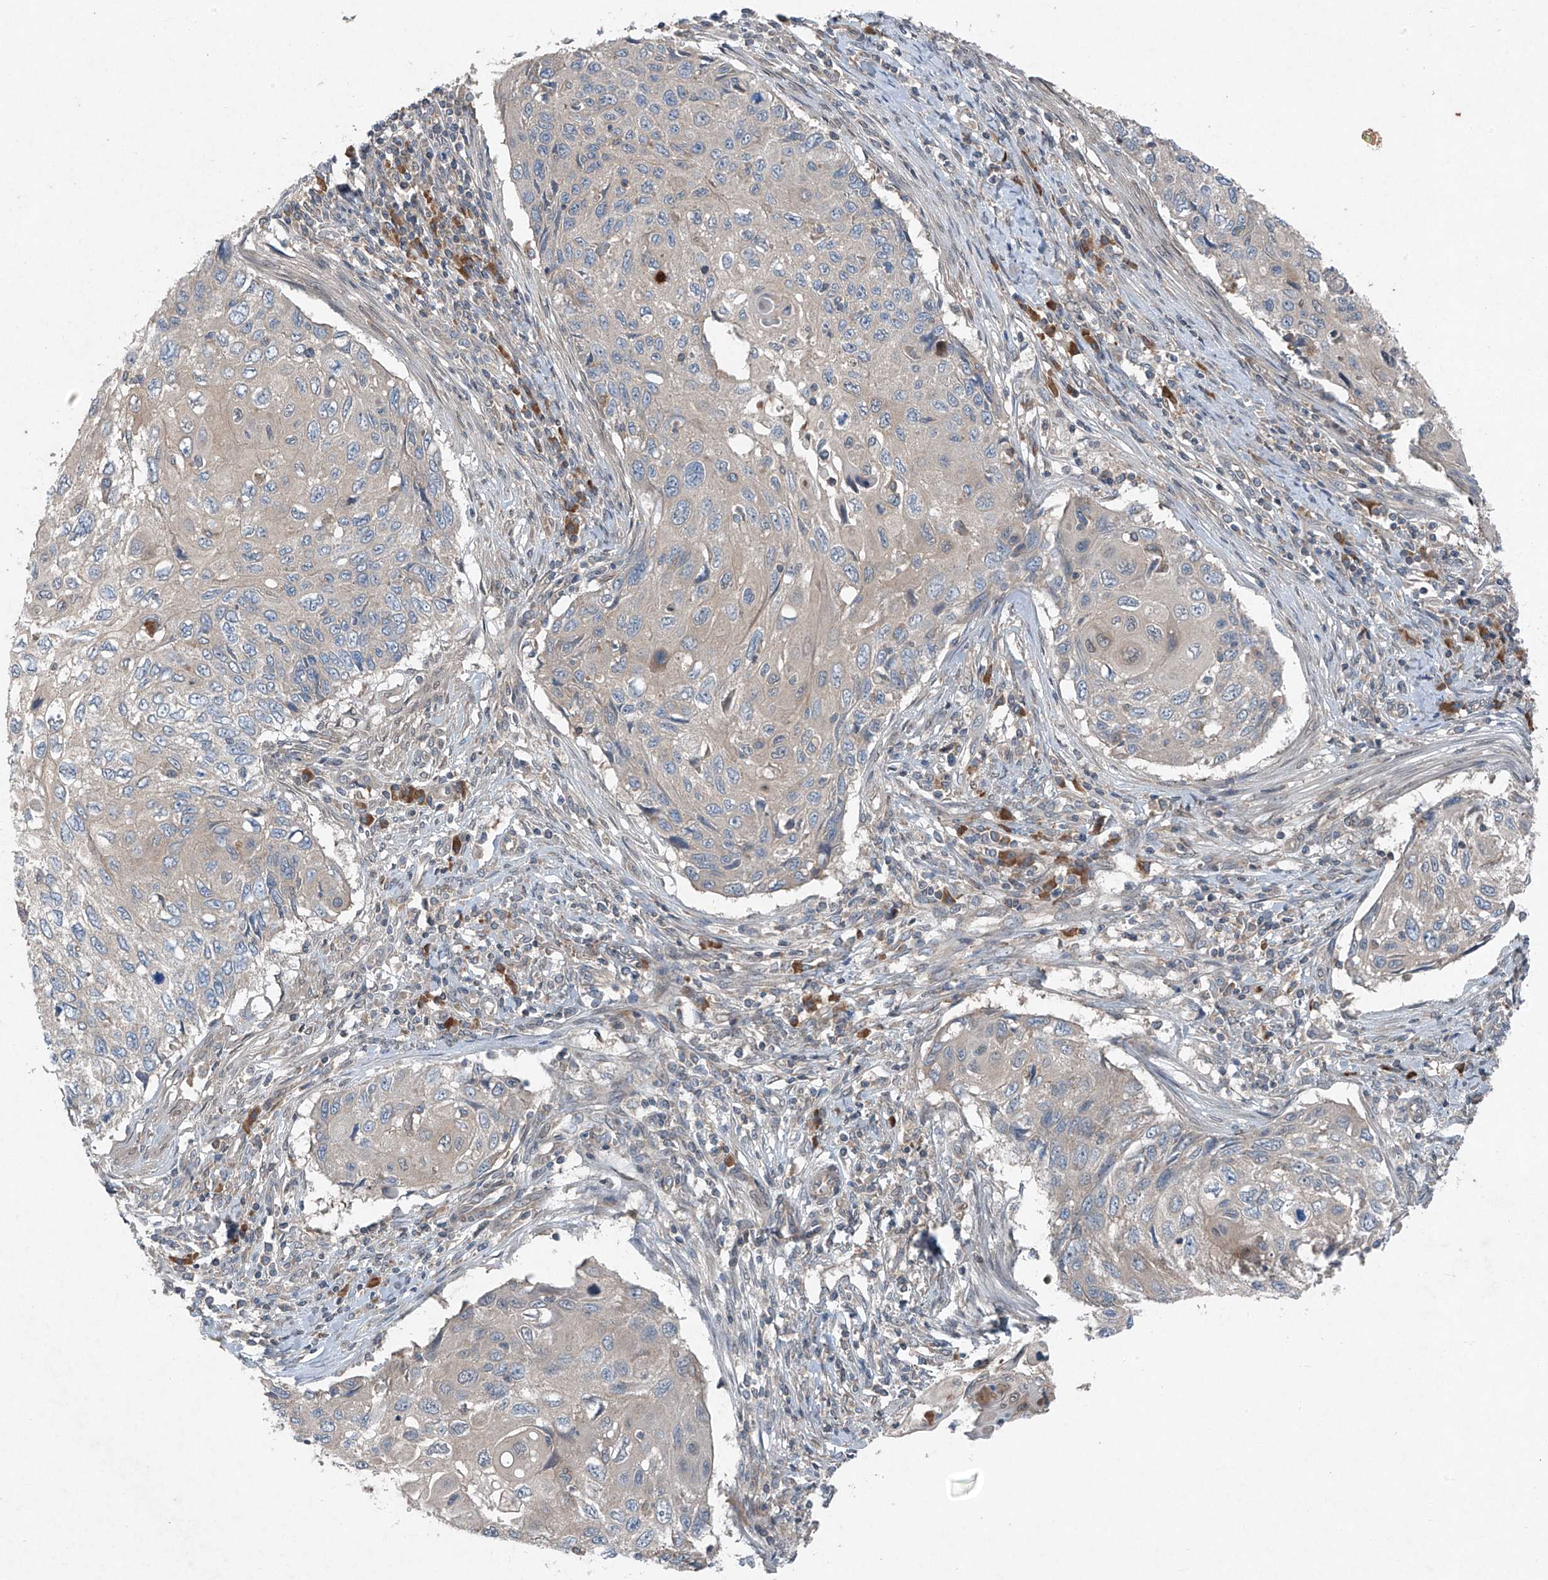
{"staining": {"intensity": "negative", "quantity": "none", "location": "none"}, "tissue": "cervical cancer", "cell_type": "Tumor cells", "image_type": "cancer", "snomed": [{"axis": "morphology", "description": "Squamous cell carcinoma, NOS"}, {"axis": "topography", "description": "Cervix"}], "caption": "Cervical cancer (squamous cell carcinoma) stained for a protein using IHC shows no expression tumor cells.", "gene": "FOXRED2", "patient": {"sex": "female", "age": 70}}